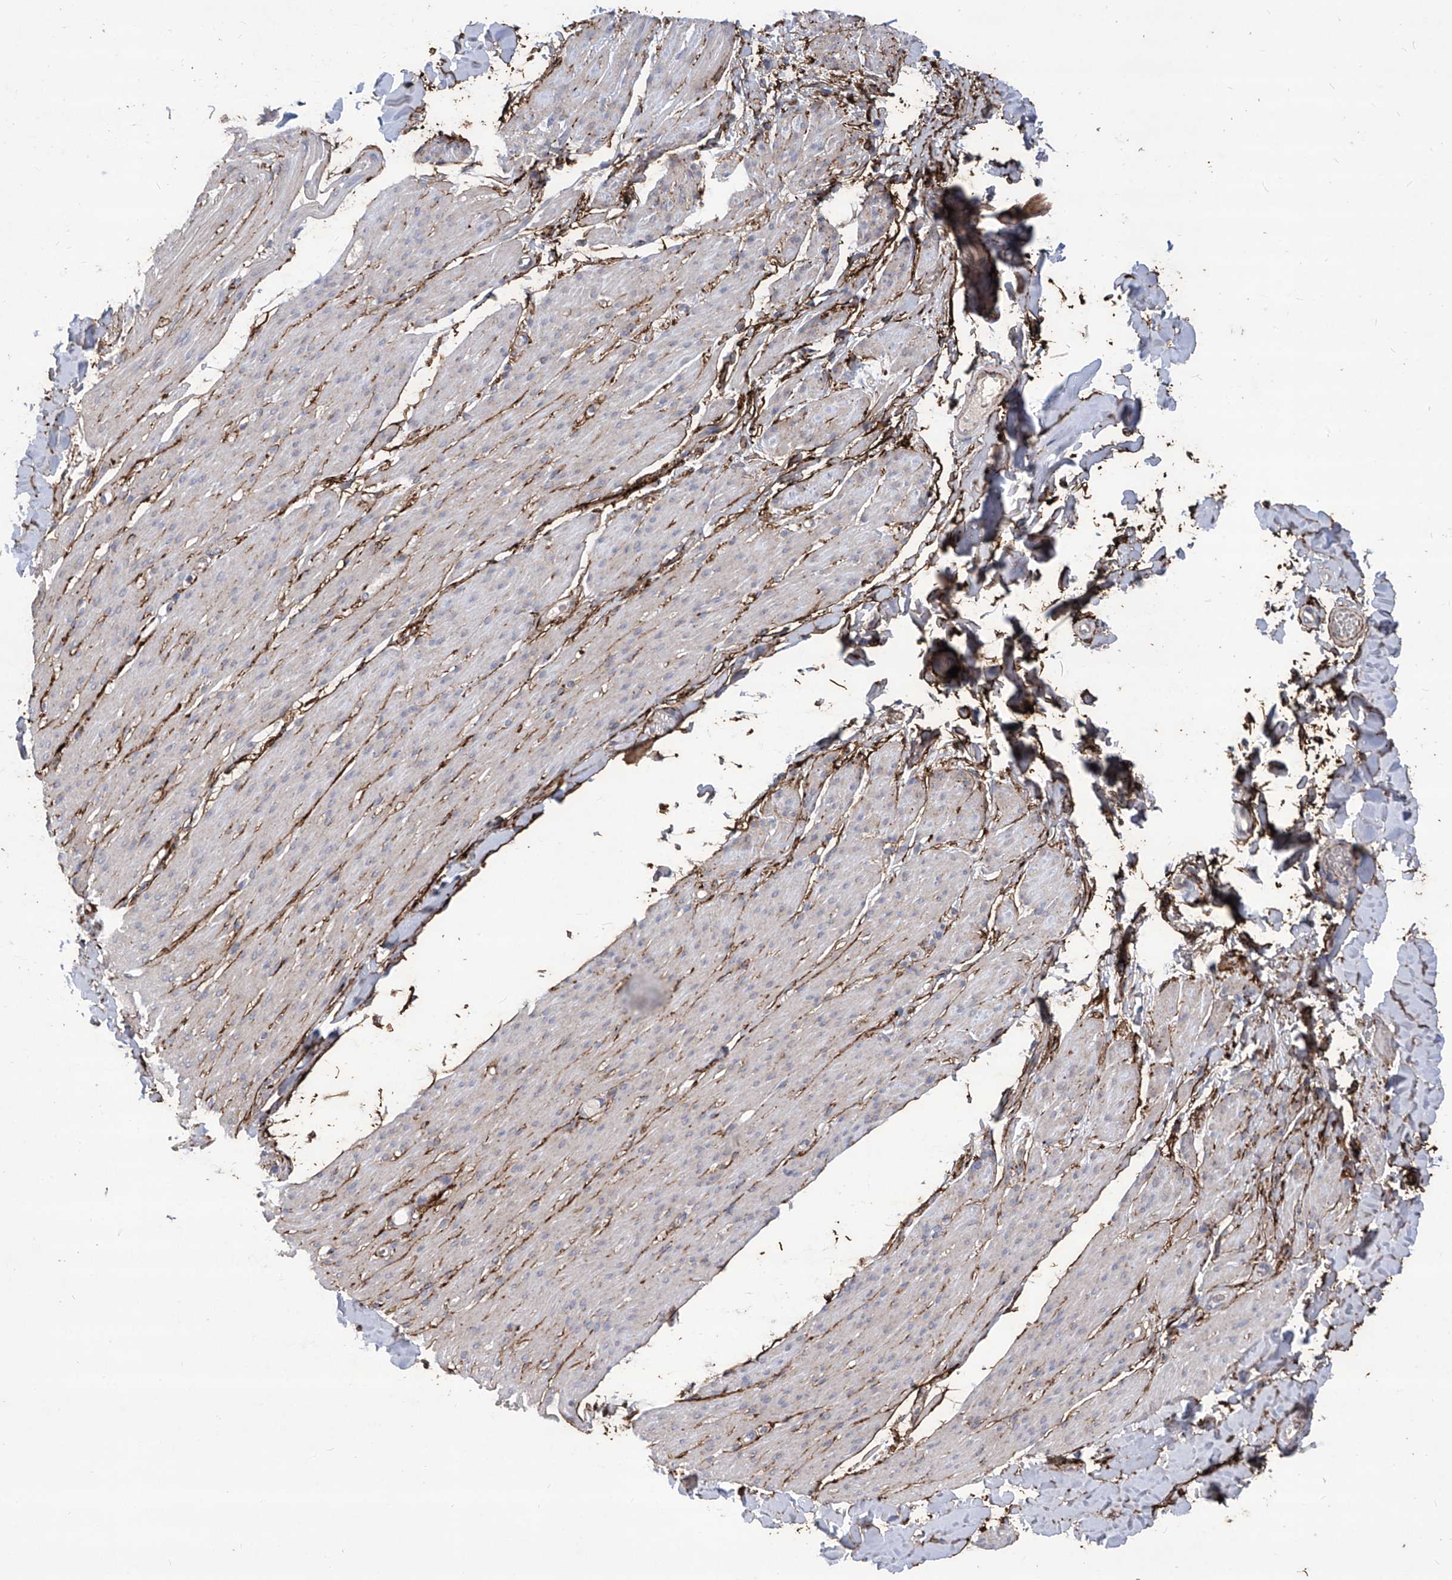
{"staining": {"intensity": "negative", "quantity": "none", "location": "none"}, "tissue": "smooth muscle", "cell_type": "Smooth muscle cells", "image_type": "normal", "snomed": [{"axis": "morphology", "description": "Normal tissue, NOS"}, {"axis": "topography", "description": "Colon"}, {"axis": "topography", "description": "Peripheral nerve tissue"}], "caption": "The image exhibits no staining of smooth muscle cells in unremarkable smooth muscle. Brightfield microscopy of IHC stained with DAB (brown) and hematoxylin (blue), captured at high magnification.", "gene": "TXNIP", "patient": {"sex": "female", "age": 61}}